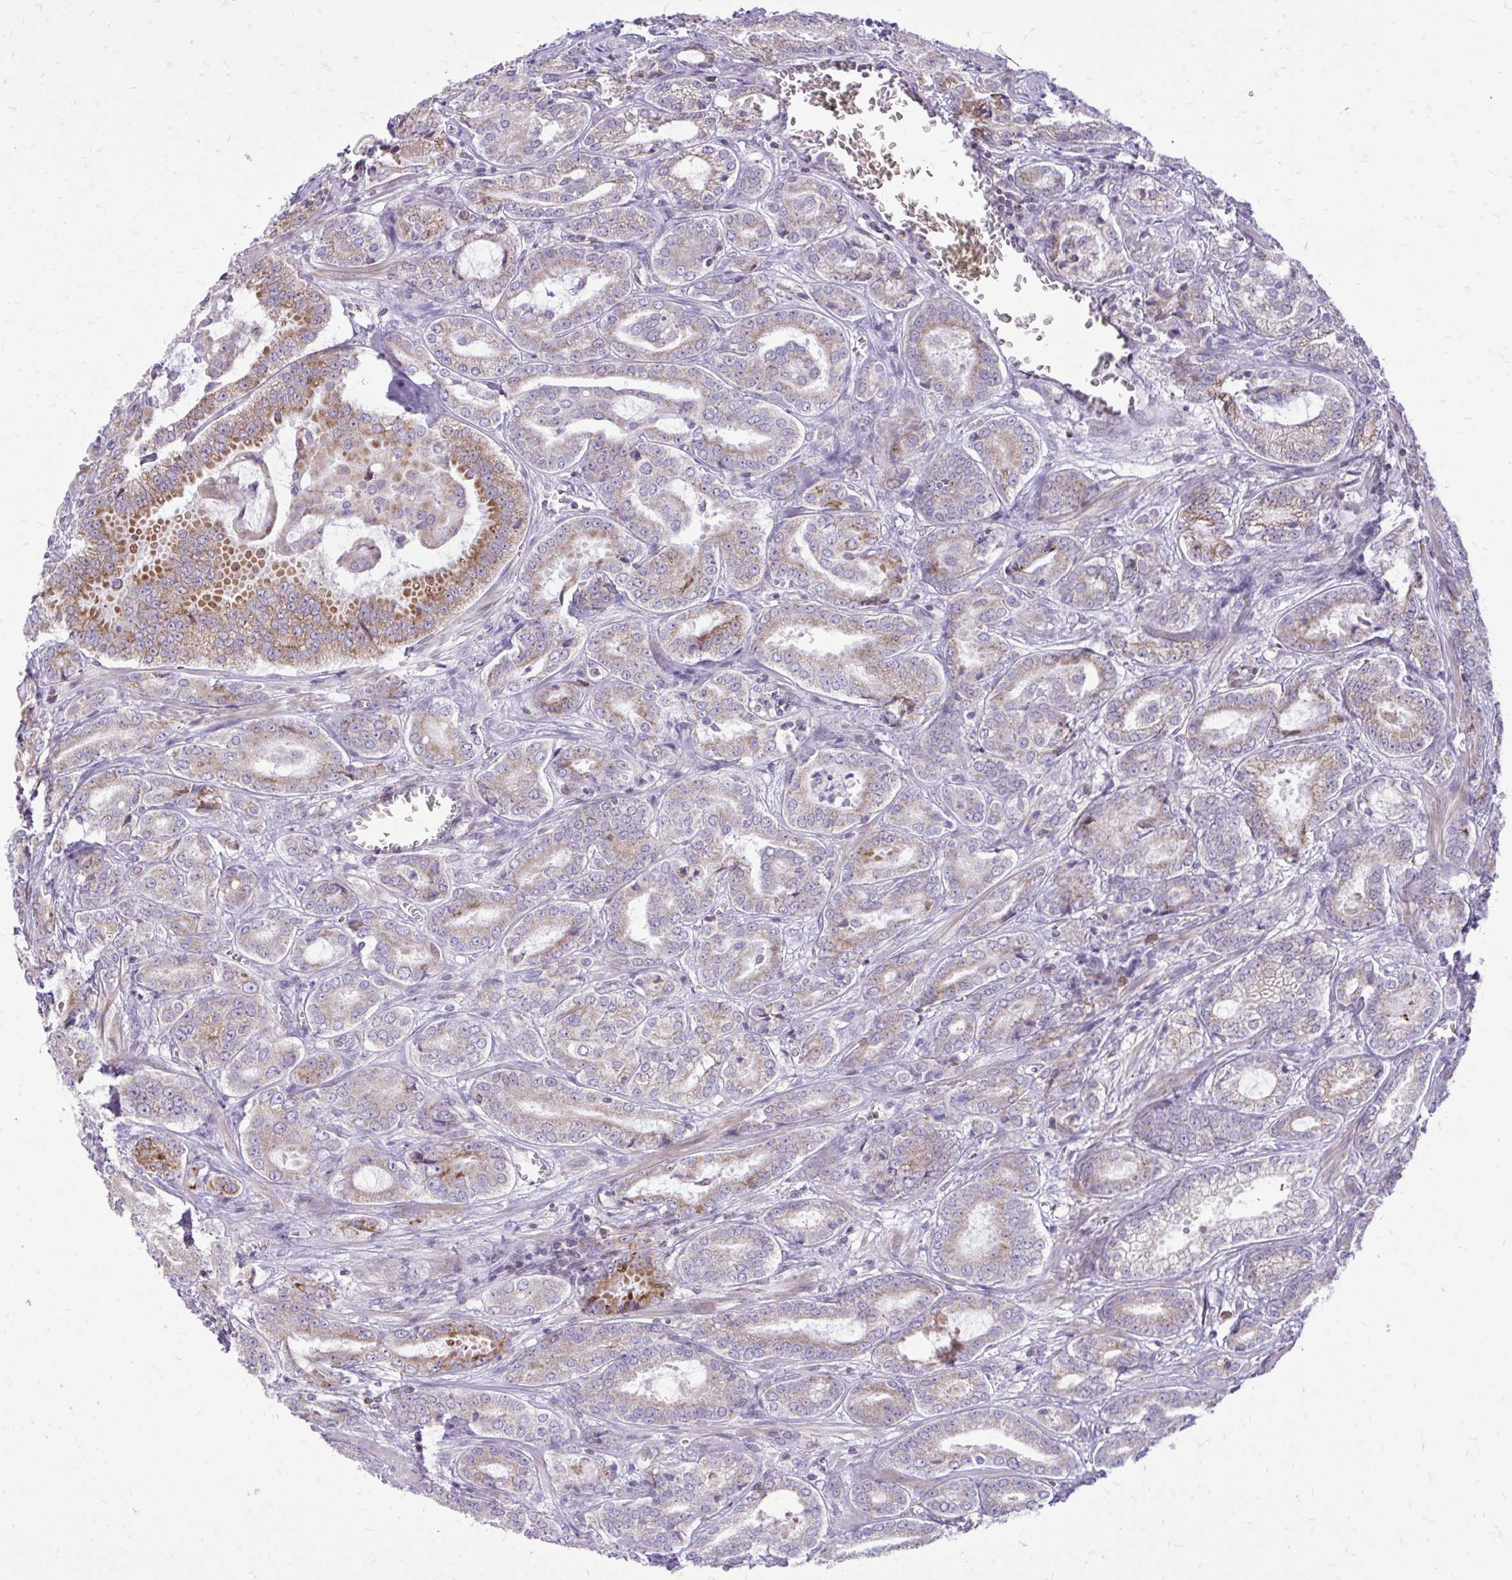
{"staining": {"intensity": "moderate", "quantity": "<25%", "location": "cytoplasmic/membranous"}, "tissue": "prostate cancer", "cell_type": "Tumor cells", "image_type": "cancer", "snomed": [{"axis": "morphology", "description": "Adenocarcinoma, High grade"}, {"axis": "topography", "description": "Prostate"}], "caption": "Immunohistochemistry (IHC) micrograph of neoplastic tissue: adenocarcinoma (high-grade) (prostate) stained using immunohistochemistry (IHC) reveals low levels of moderate protein expression localized specifically in the cytoplasmic/membranous of tumor cells, appearing as a cytoplasmic/membranous brown color.", "gene": "RPS6KA2", "patient": {"sex": "male", "age": 64}}